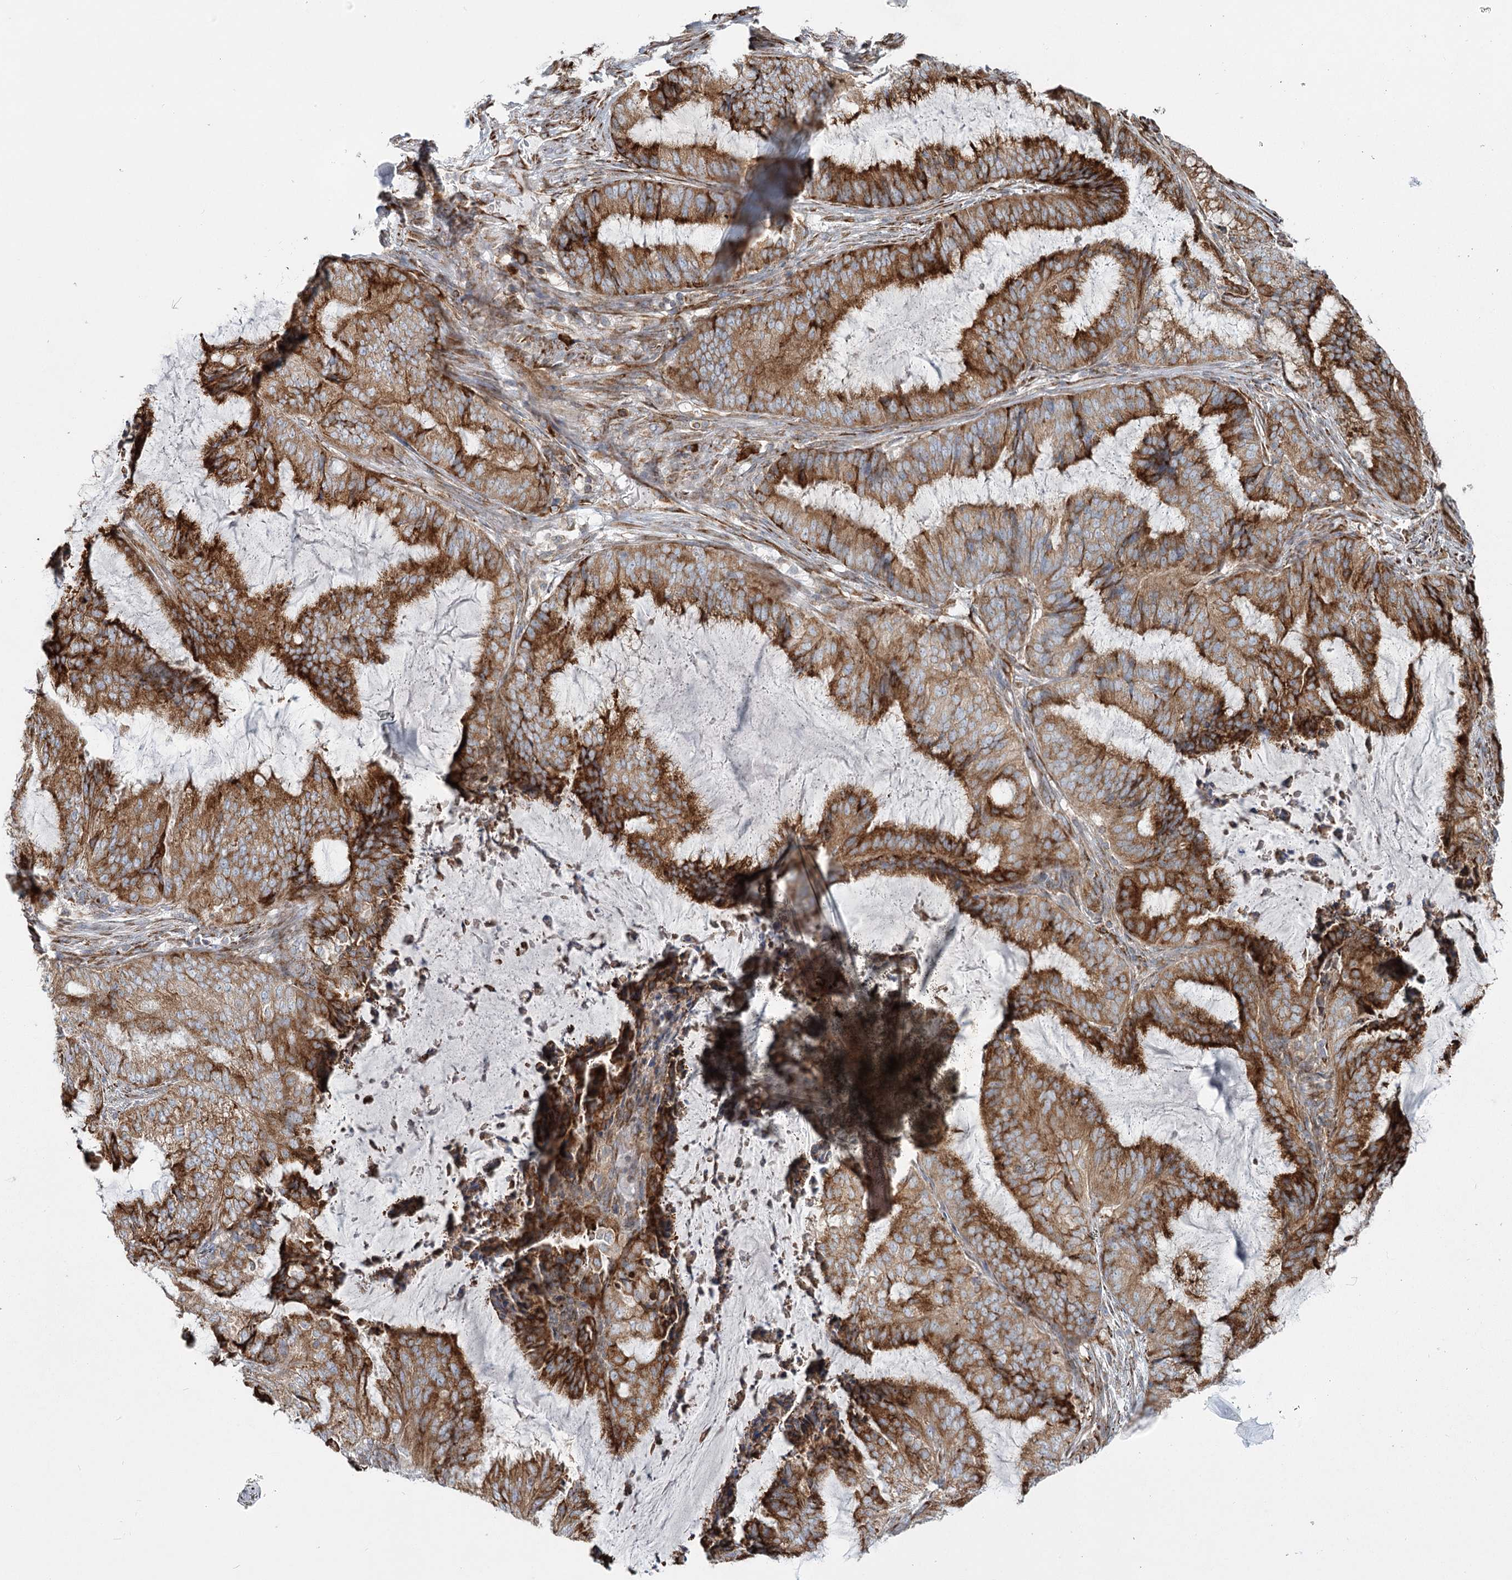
{"staining": {"intensity": "strong", "quantity": ">75%", "location": "cytoplasmic/membranous"}, "tissue": "endometrial cancer", "cell_type": "Tumor cells", "image_type": "cancer", "snomed": [{"axis": "morphology", "description": "Adenocarcinoma, NOS"}, {"axis": "topography", "description": "Endometrium"}], "caption": "Immunohistochemistry micrograph of endometrial cancer (adenocarcinoma) stained for a protein (brown), which exhibits high levels of strong cytoplasmic/membranous expression in approximately >75% of tumor cells.", "gene": "POGLUT1", "patient": {"sex": "female", "age": 51}}